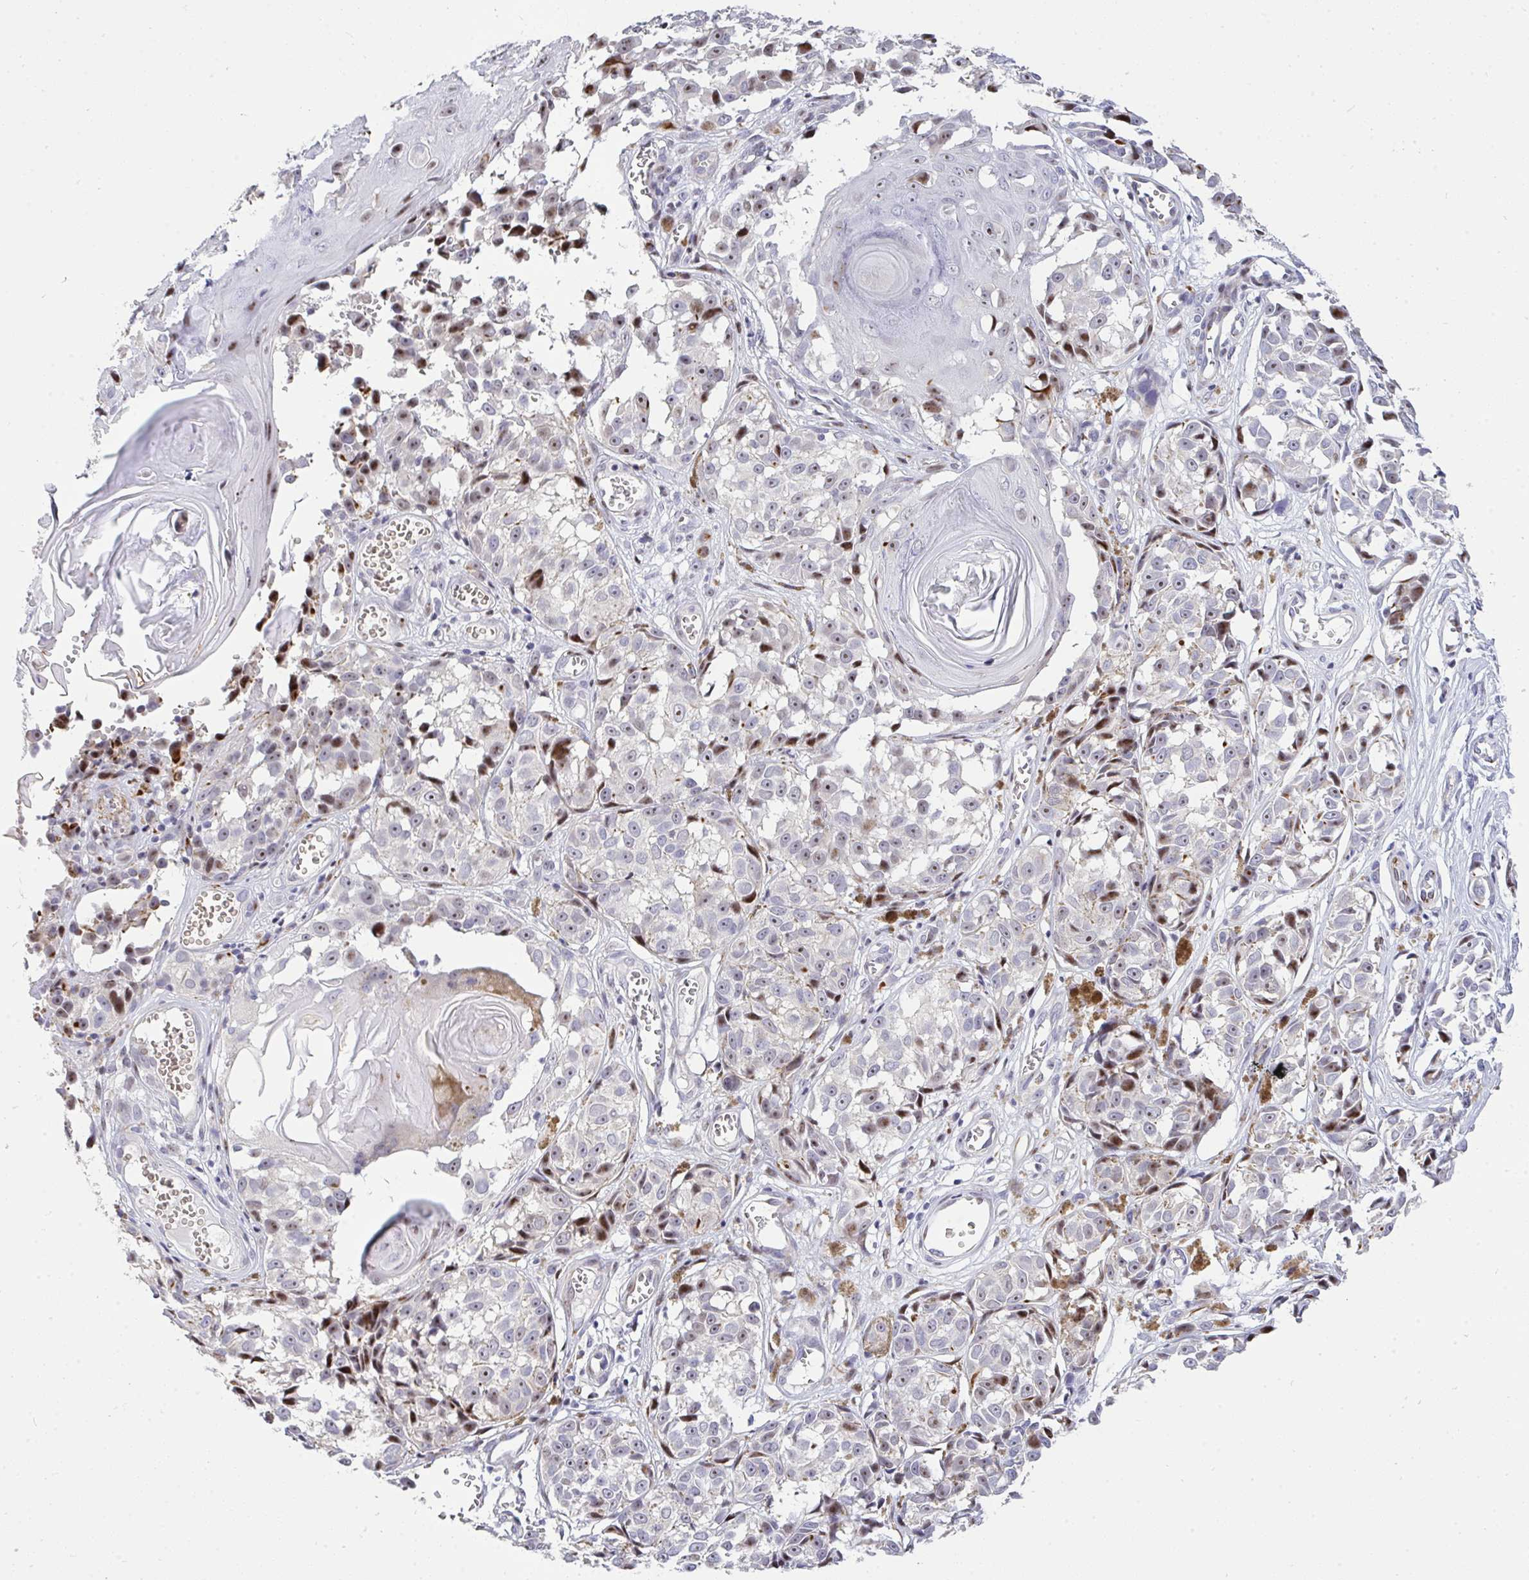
{"staining": {"intensity": "moderate", "quantity": "<25%", "location": "nuclear"}, "tissue": "melanoma", "cell_type": "Tumor cells", "image_type": "cancer", "snomed": [{"axis": "morphology", "description": "Malignant melanoma, NOS"}, {"axis": "topography", "description": "Skin"}], "caption": "This histopathology image exhibits malignant melanoma stained with immunohistochemistry to label a protein in brown. The nuclear of tumor cells show moderate positivity for the protein. Nuclei are counter-stained blue.", "gene": "PLPPR3", "patient": {"sex": "male", "age": 73}}